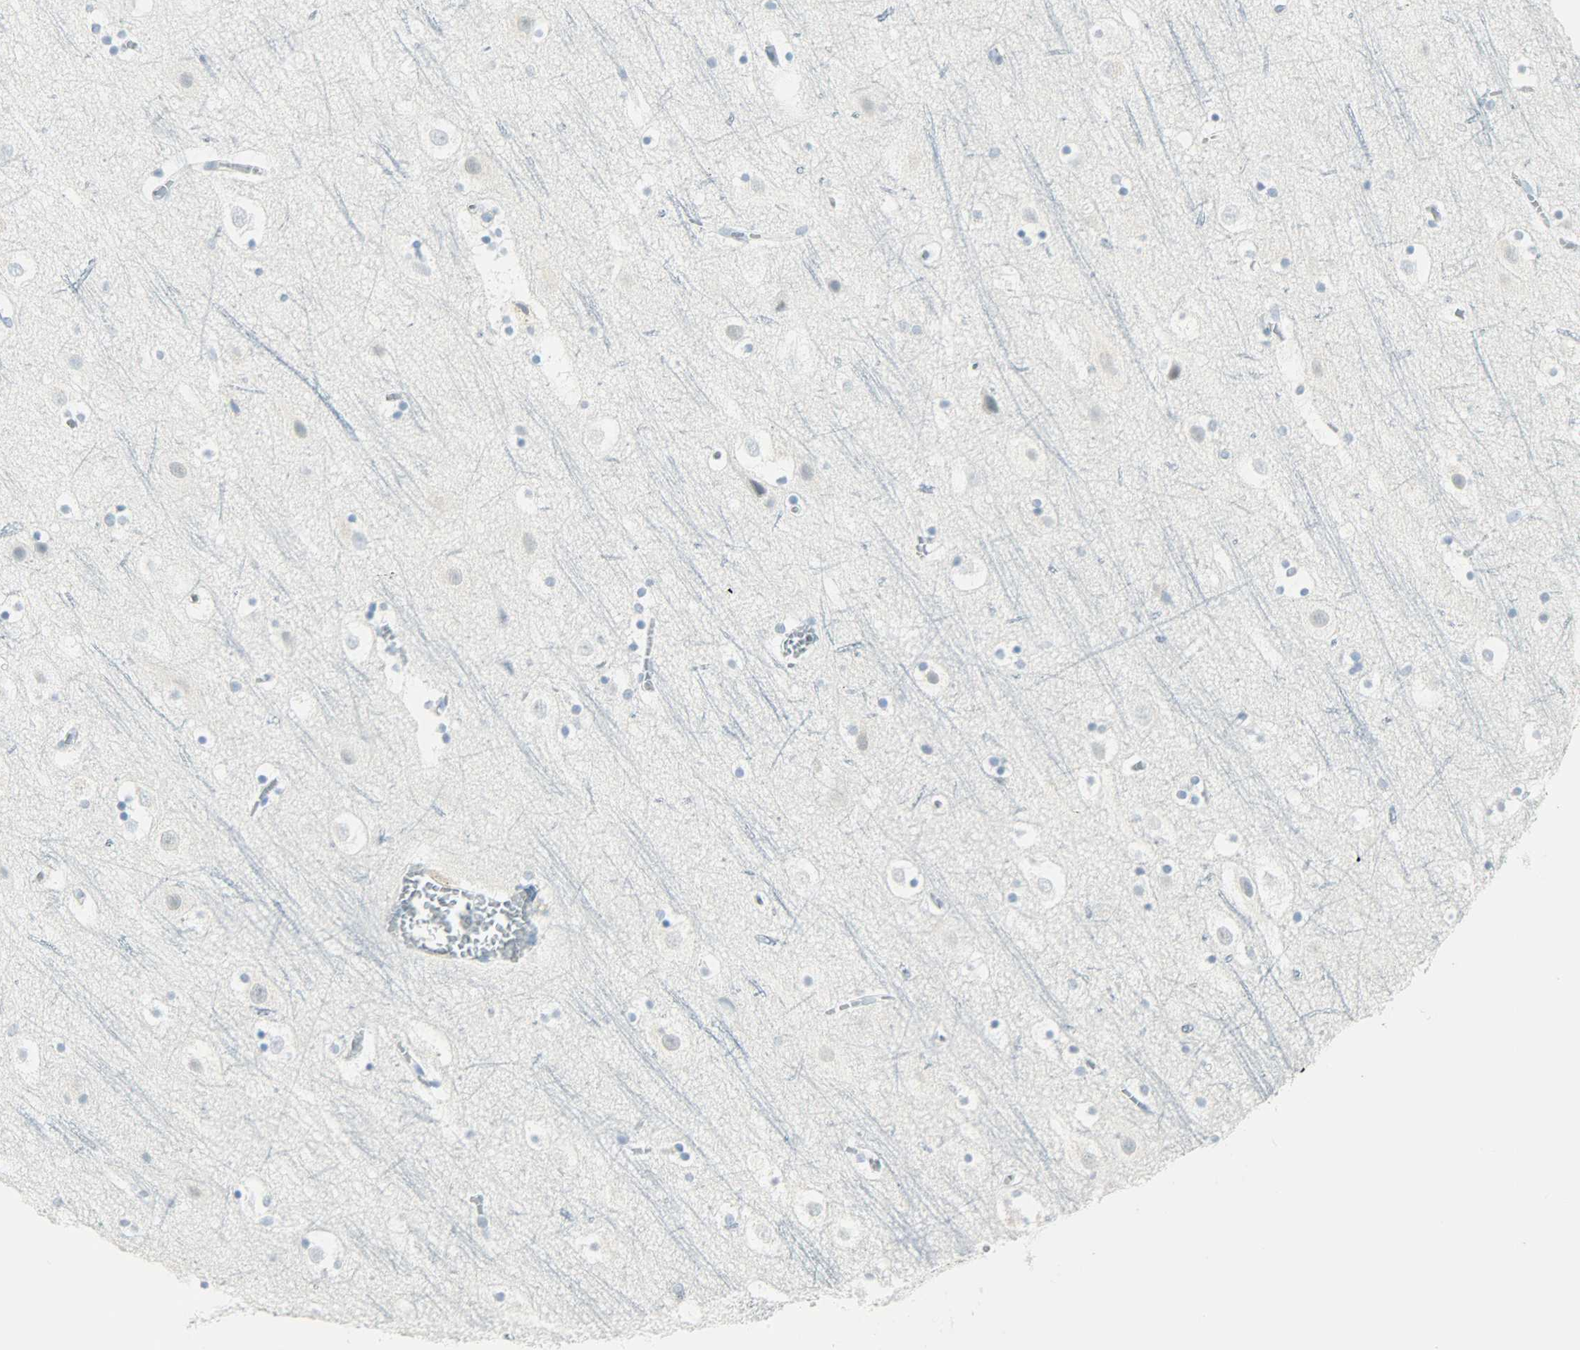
{"staining": {"intensity": "negative", "quantity": "none", "location": "none"}, "tissue": "cerebral cortex", "cell_type": "Endothelial cells", "image_type": "normal", "snomed": [{"axis": "morphology", "description": "Normal tissue, NOS"}, {"axis": "topography", "description": "Cerebral cortex"}], "caption": "DAB immunohistochemical staining of normal cerebral cortex demonstrates no significant staining in endothelial cells. The staining is performed using DAB brown chromogen with nuclei counter-stained in using hematoxylin.", "gene": "PTPN6", "patient": {"sex": "male", "age": 45}}